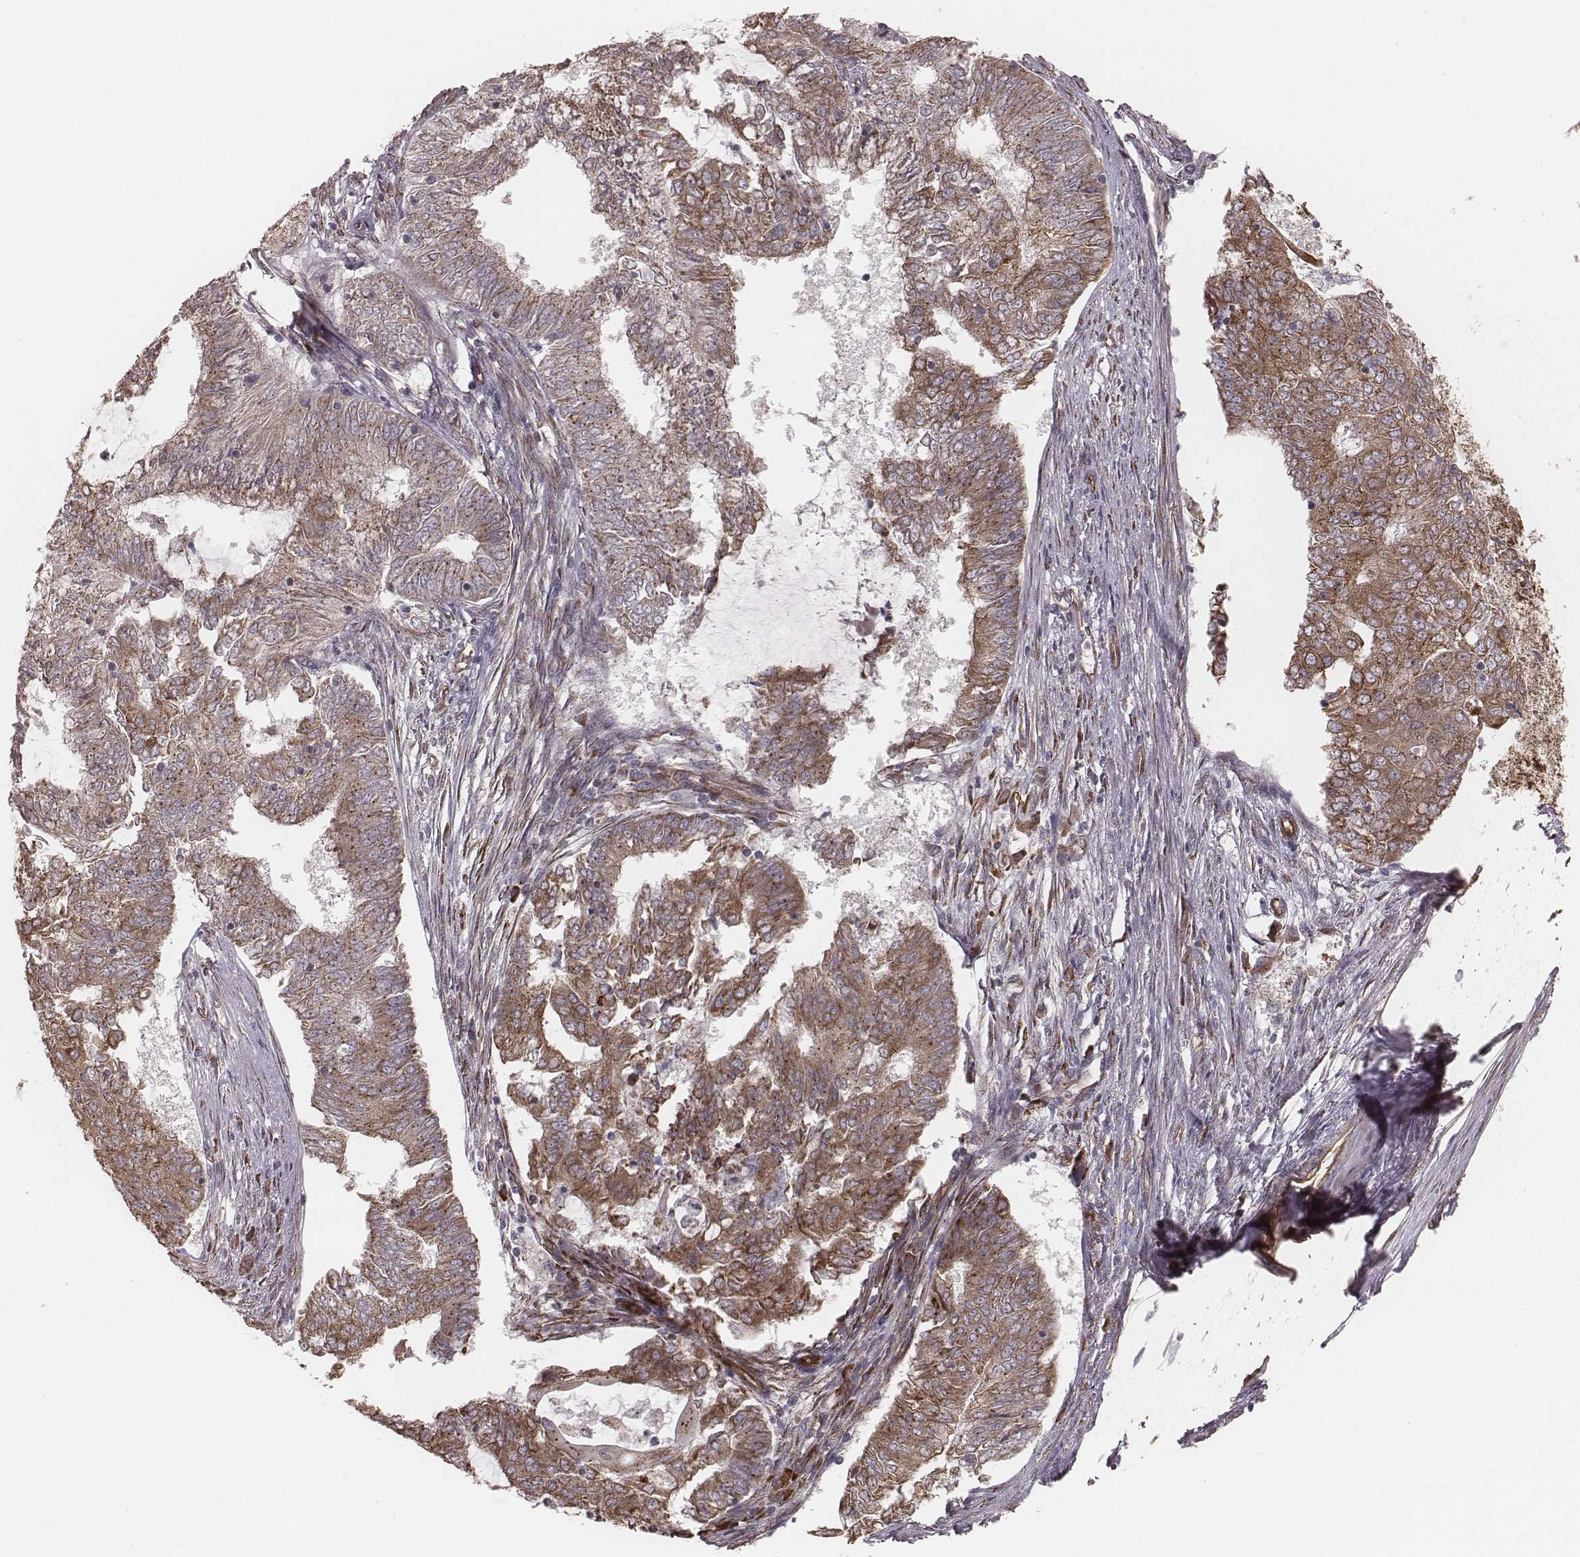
{"staining": {"intensity": "moderate", "quantity": ">75%", "location": "cytoplasmic/membranous"}, "tissue": "endometrial cancer", "cell_type": "Tumor cells", "image_type": "cancer", "snomed": [{"axis": "morphology", "description": "Adenocarcinoma, NOS"}, {"axis": "topography", "description": "Endometrium"}], "caption": "Adenocarcinoma (endometrial) stained with a brown dye shows moderate cytoplasmic/membranous positive positivity in about >75% of tumor cells.", "gene": "PALMD", "patient": {"sex": "female", "age": 62}}